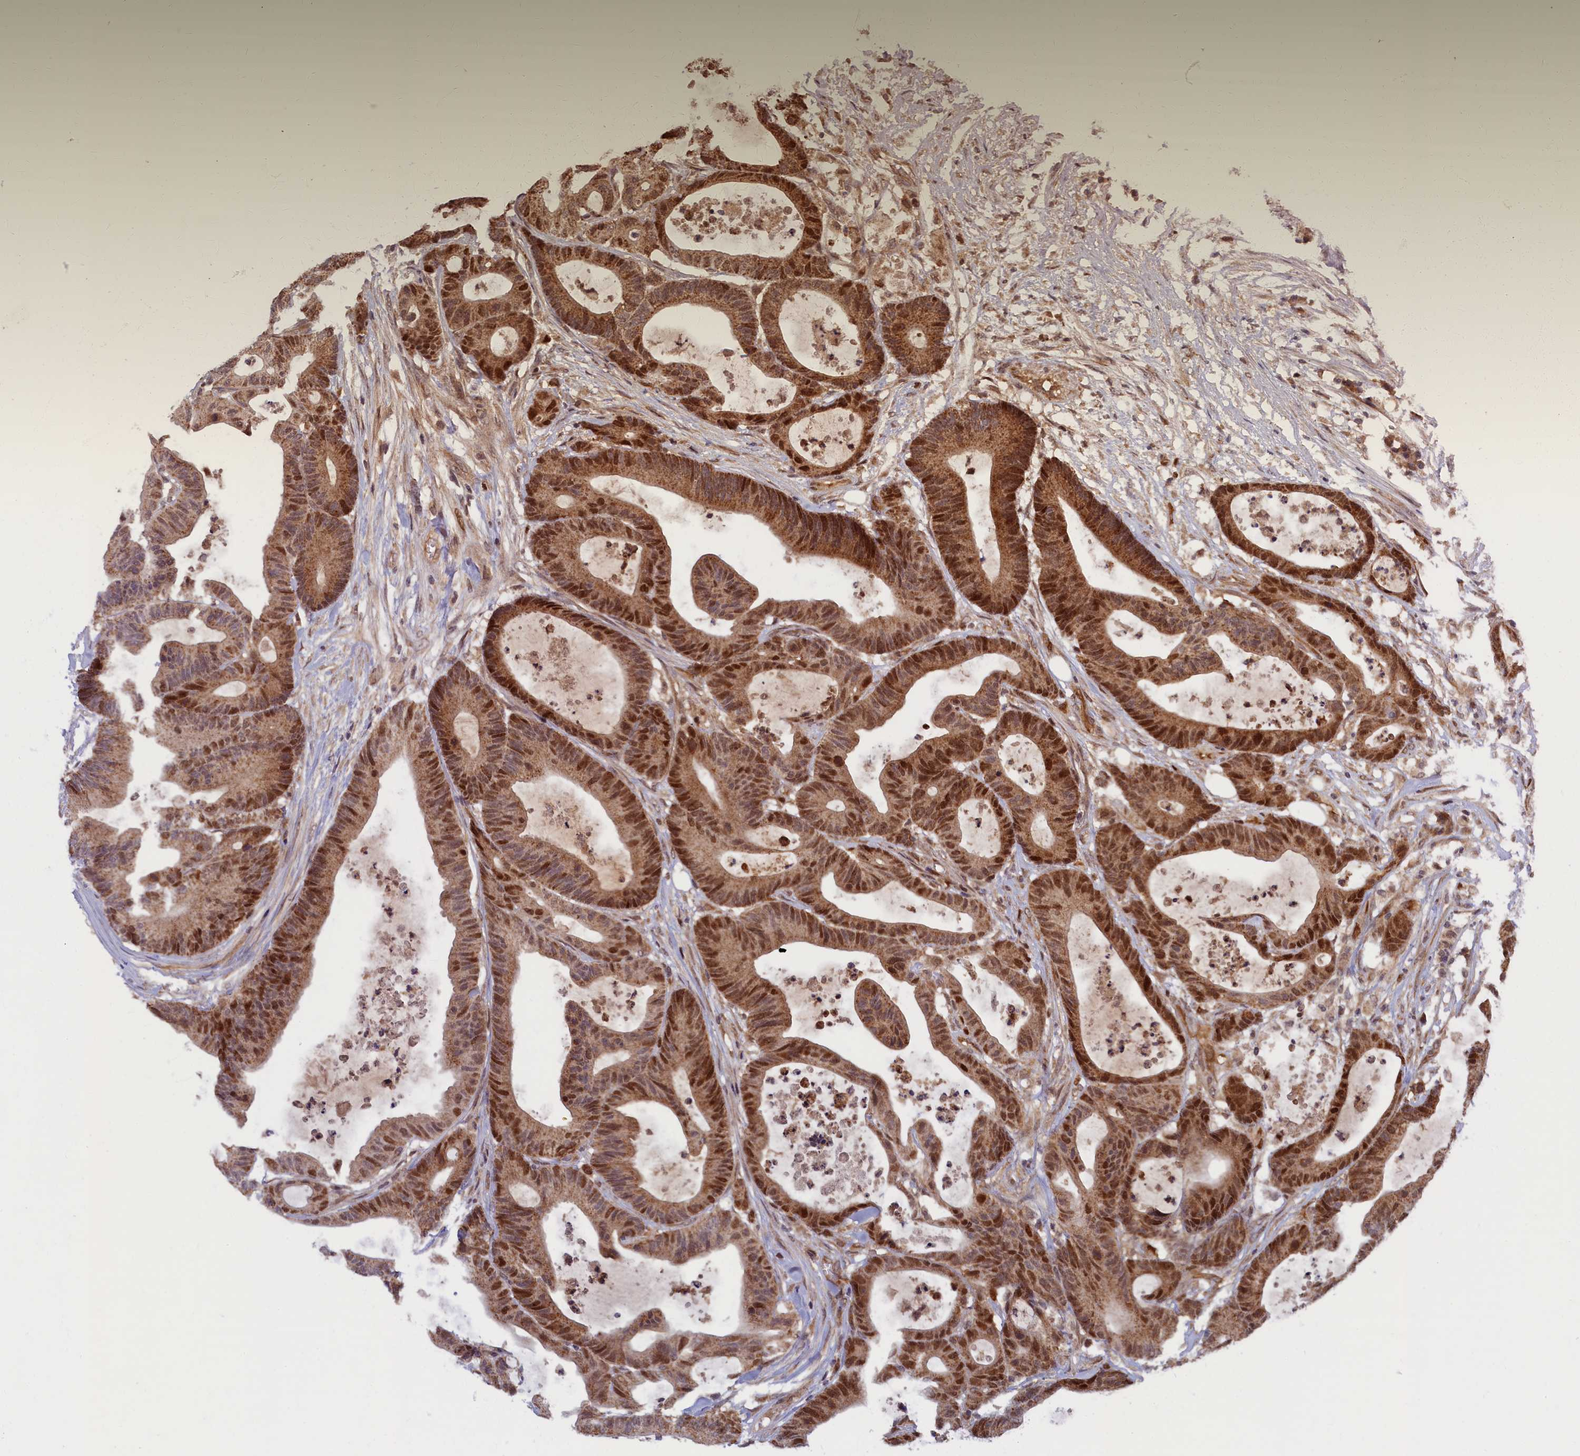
{"staining": {"intensity": "strong", "quantity": ">75%", "location": "nuclear"}, "tissue": "colorectal cancer", "cell_type": "Tumor cells", "image_type": "cancer", "snomed": [{"axis": "morphology", "description": "Adenocarcinoma, NOS"}, {"axis": "topography", "description": "Colon"}], "caption": "Human adenocarcinoma (colorectal) stained for a protein (brown) demonstrates strong nuclear positive staining in about >75% of tumor cells.", "gene": "BRCA1", "patient": {"sex": "female", "age": 84}}